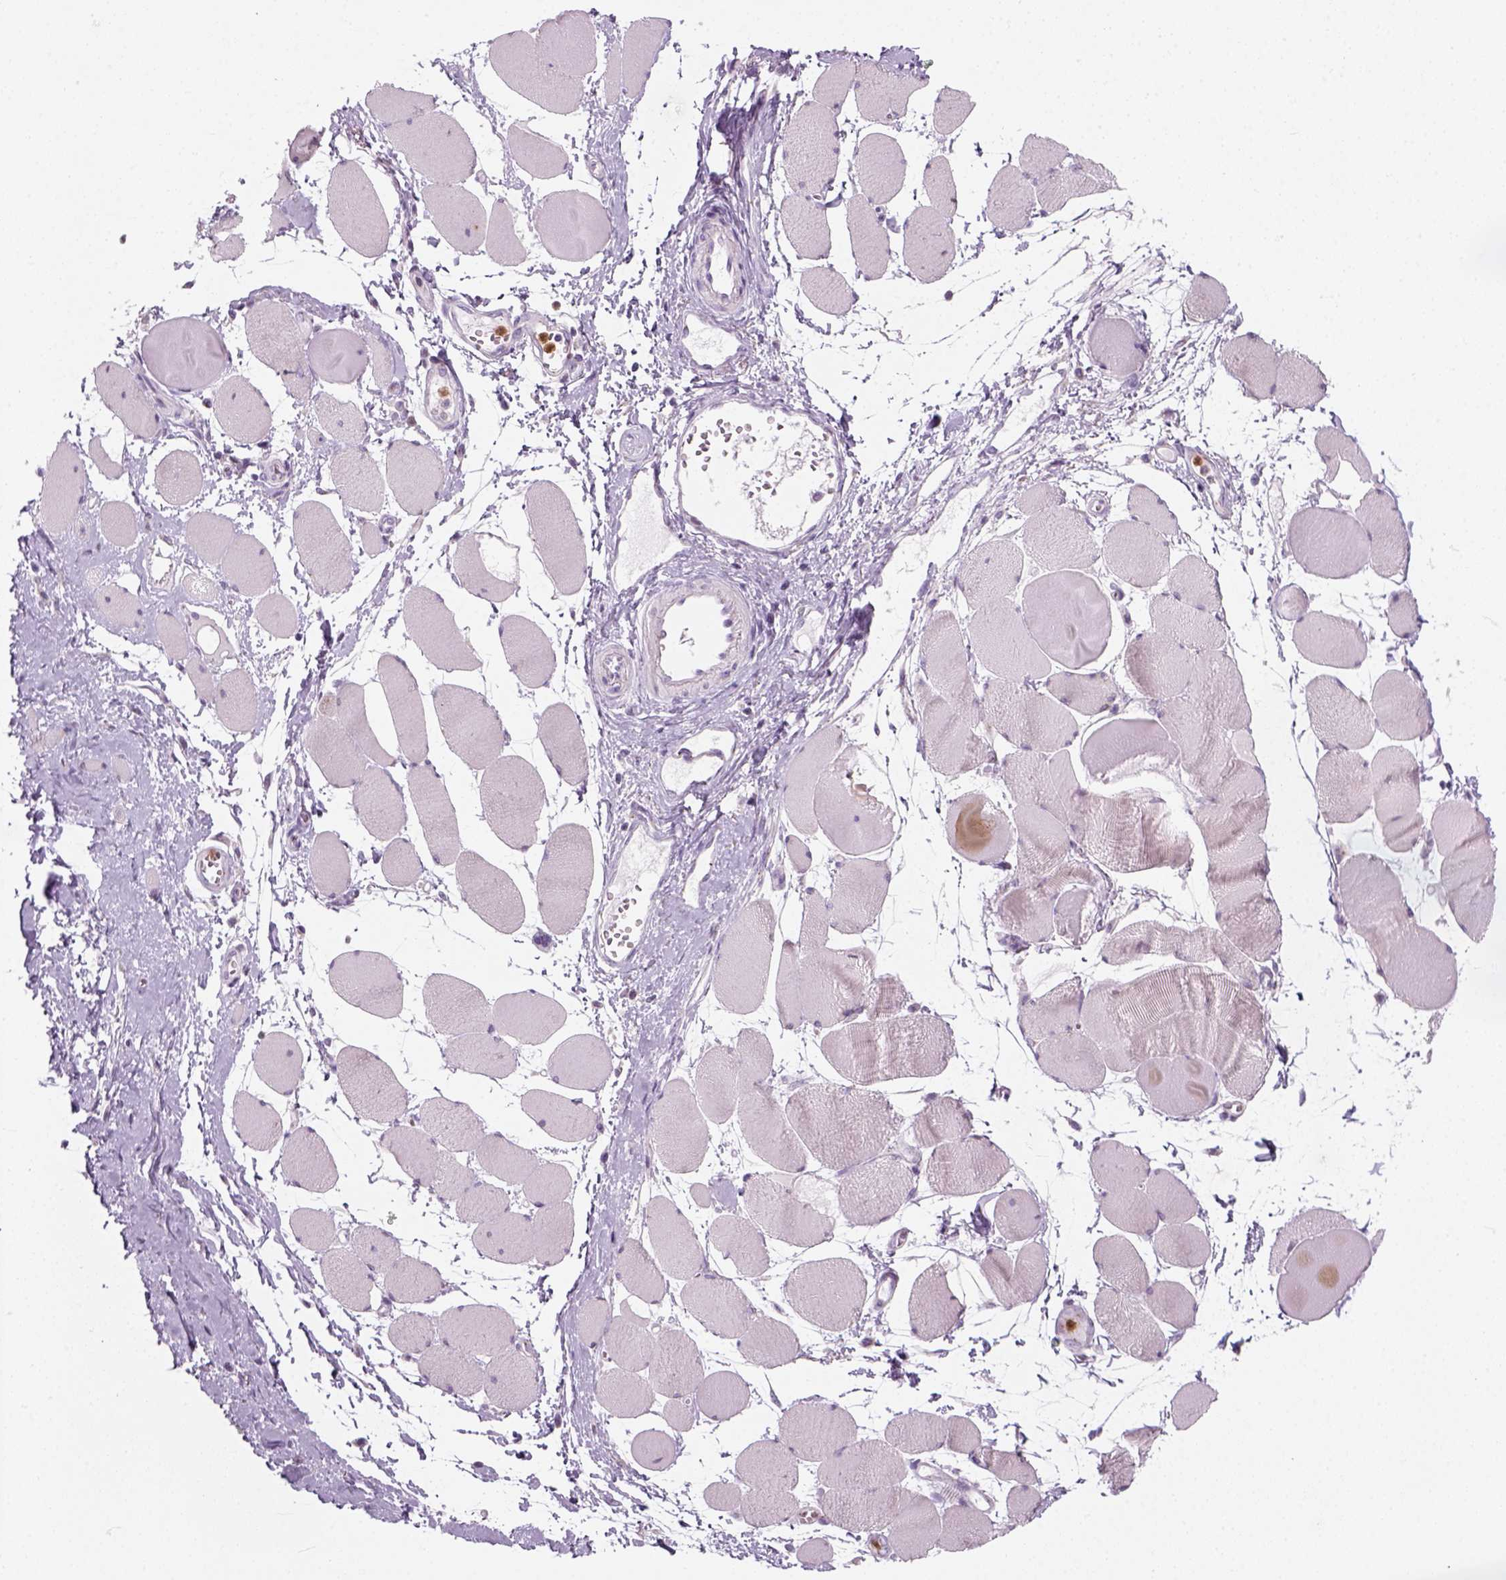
{"staining": {"intensity": "negative", "quantity": "none", "location": "none"}, "tissue": "skeletal muscle", "cell_type": "Myocytes", "image_type": "normal", "snomed": [{"axis": "morphology", "description": "Normal tissue, NOS"}, {"axis": "topography", "description": "Skeletal muscle"}], "caption": "A histopathology image of human skeletal muscle is negative for staining in myocytes. (DAB (3,3'-diaminobenzidine) immunohistochemistry (IHC) visualized using brightfield microscopy, high magnification).", "gene": "IL4", "patient": {"sex": "female", "age": 75}}